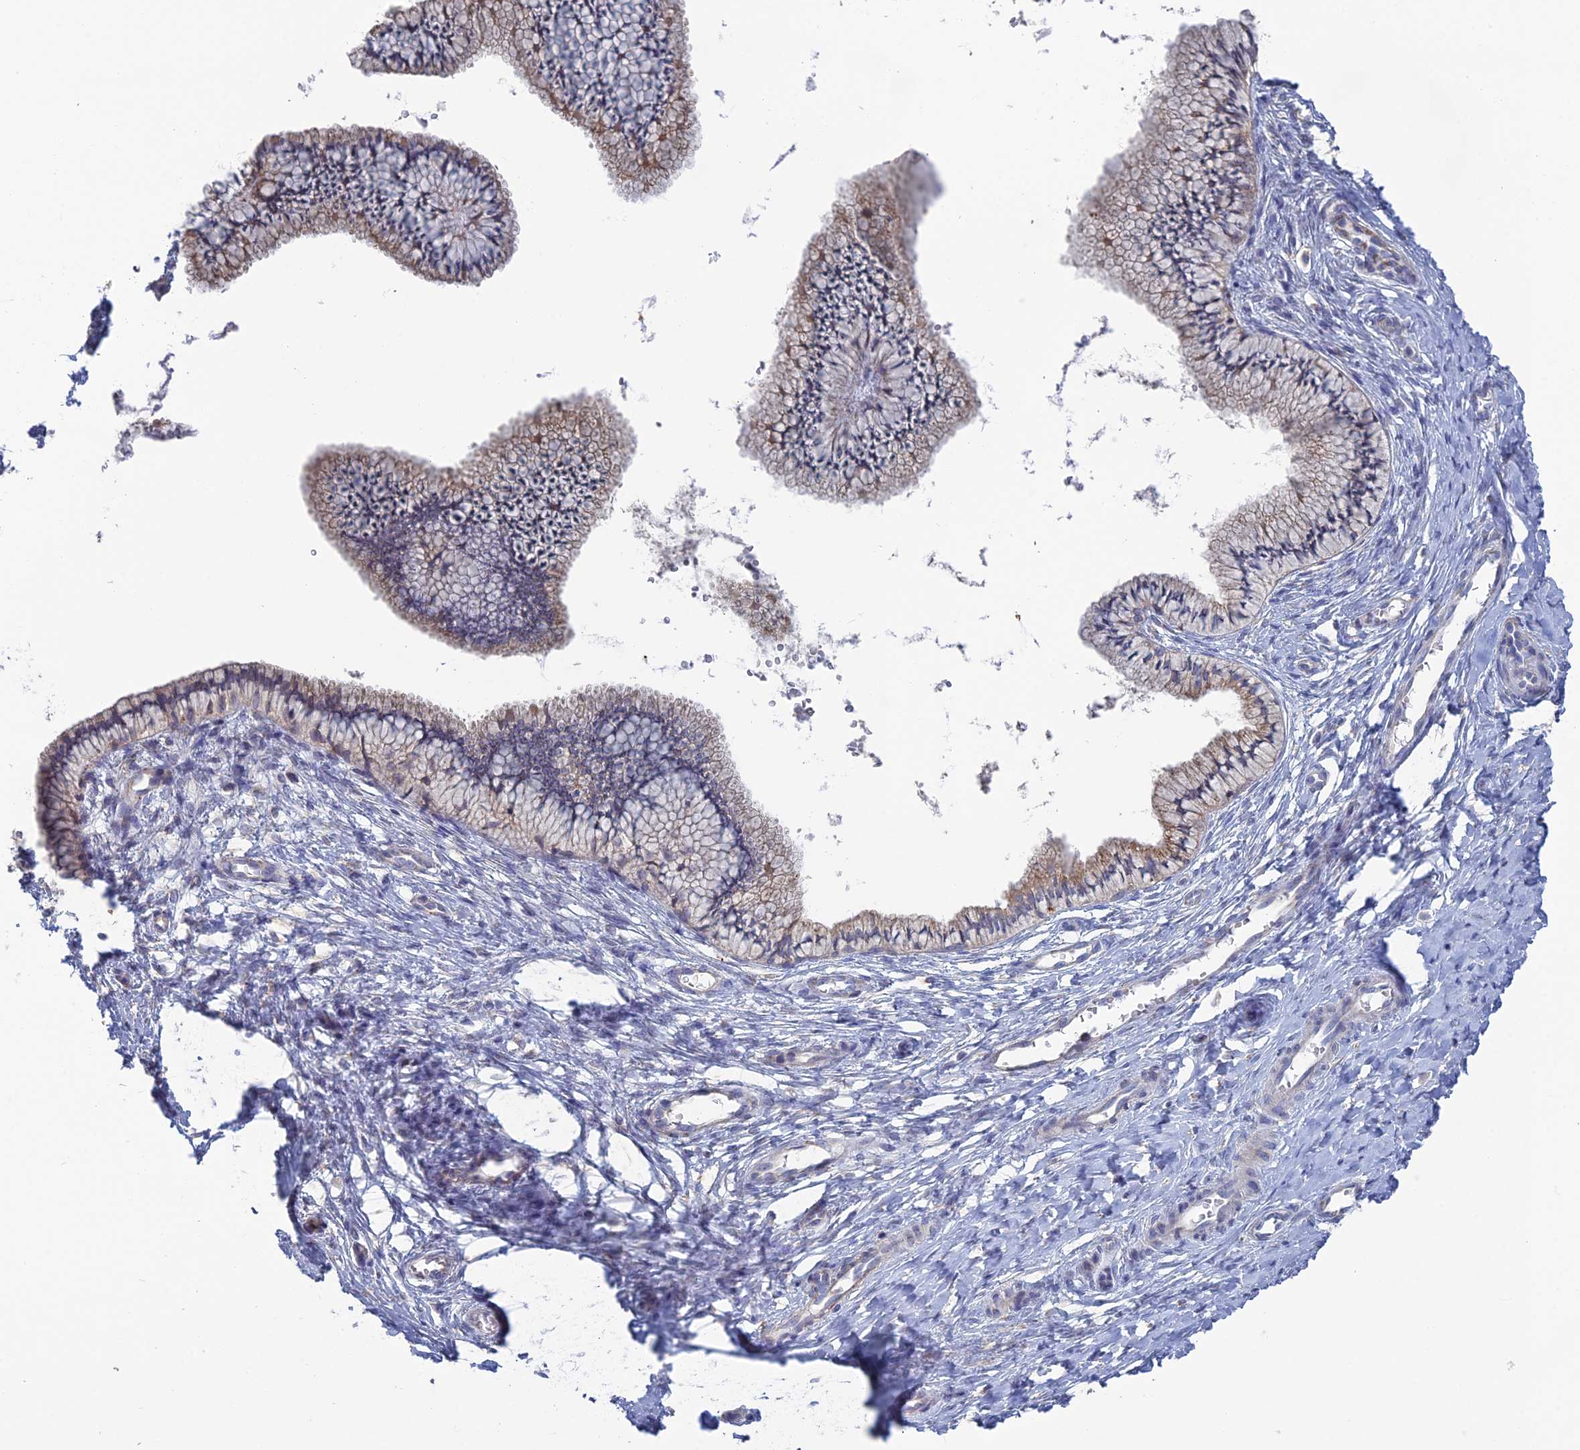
{"staining": {"intensity": "moderate", "quantity": "25%-75%", "location": "cytoplasmic/membranous"}, "tissue": "cervix", "cell_type": "Glandular cells", "image_type": "normal", "snomed": [{"axis": "morphology", "description": "Normal tissue, NOS"}, {"axis": "topography", "description": "Cervix"}], "caption": "The immunohistochemical stain highlights moderate cytoplasmic/membranous positivity in glandular cells of benign cervix. (brown staining indicates protein expression, while blue staining denotes nuclei).", "gene": "TRAPPC6A", "patient": {"sex": "female", "age": 36}}